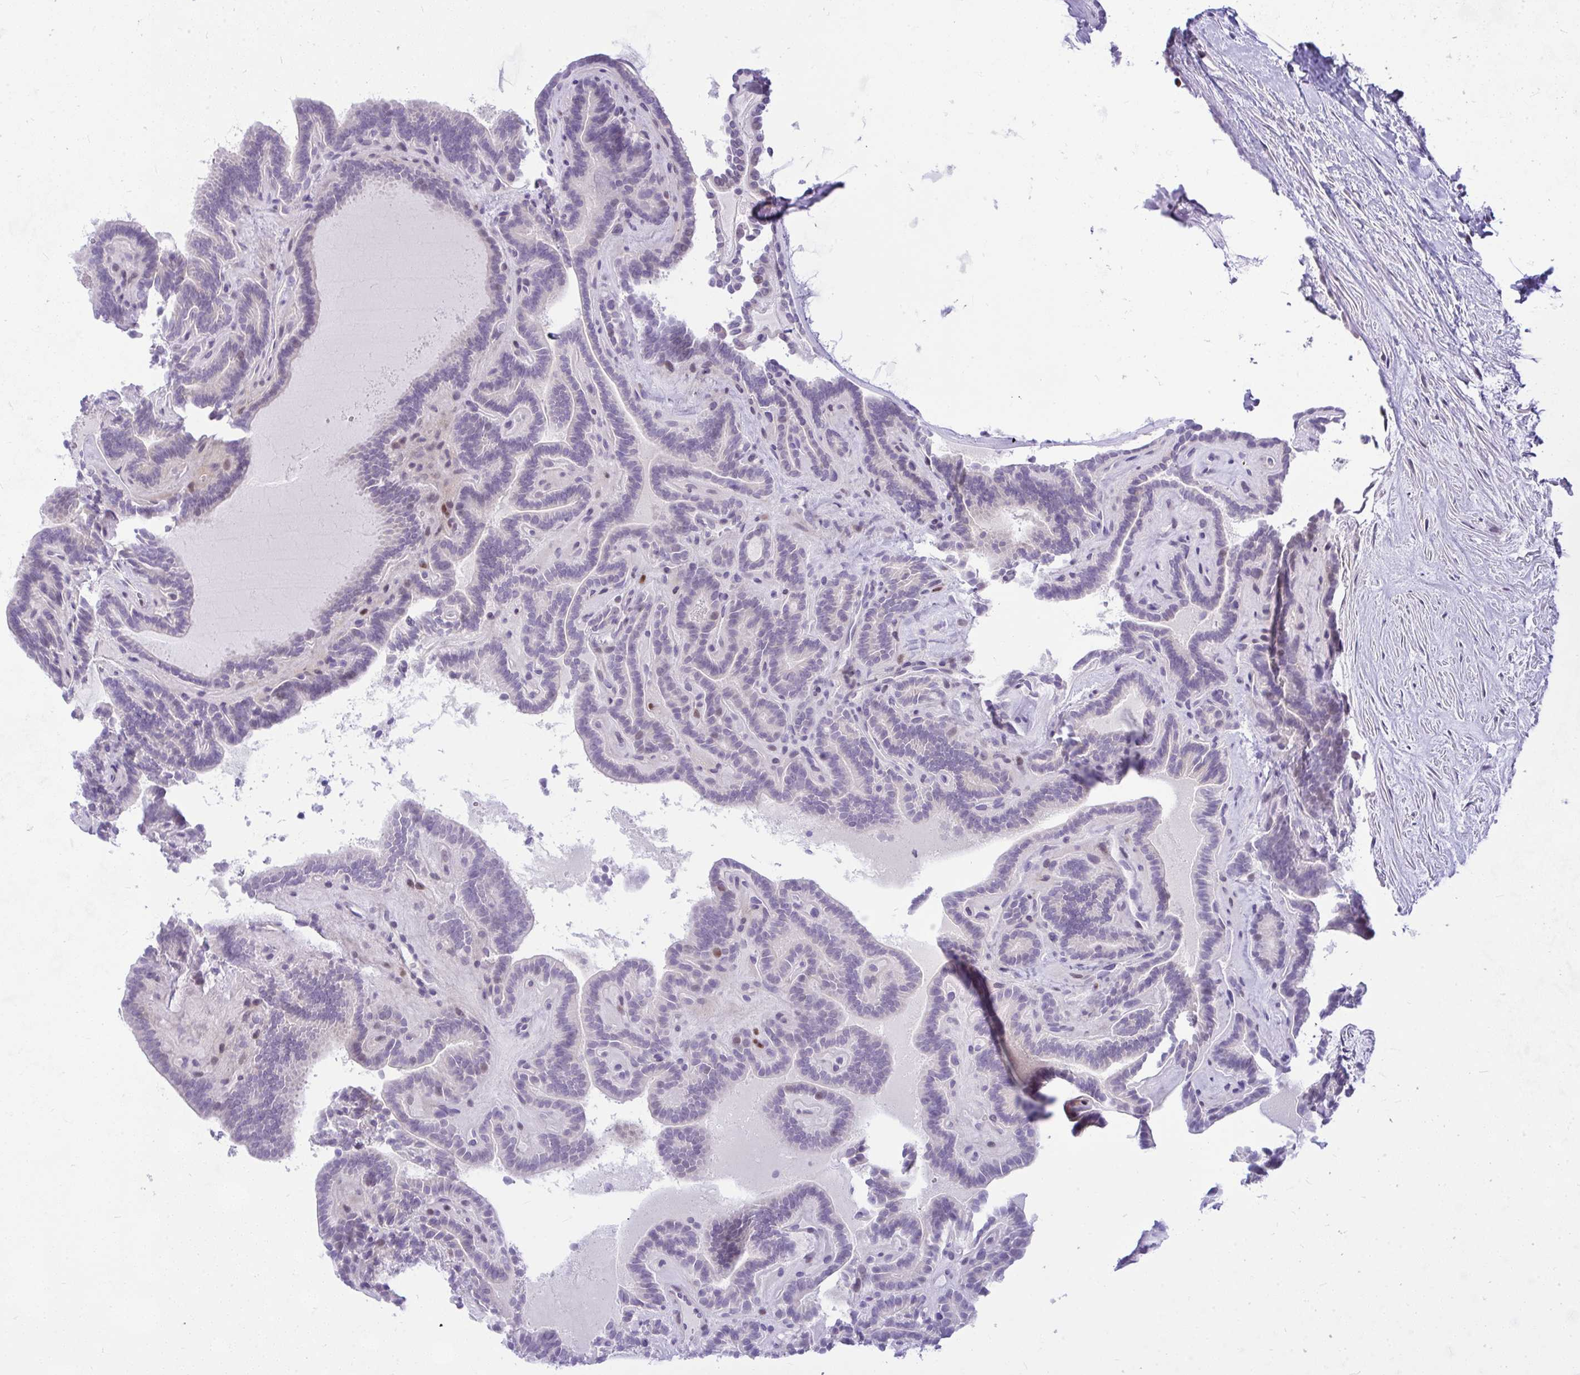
{"staining": {"intensity": "negative", "quantity": "none", "location": "none"}, "tissue": "thyroid cancer", "cell_type": "Tumor cells", "image_type": "cancer", "snomed": [{"axis": "morphology", "description": "Papillary adenocarcinoma, NOS"}, {"axis": "topography", "description": "Thyroid gland"}], "caption": "Immunohistochemistry of thyroid cancer demonstrates no staining in tumor cells.", "gene": "NFXL1", "patient": {"sex": "female", "age": 21}}